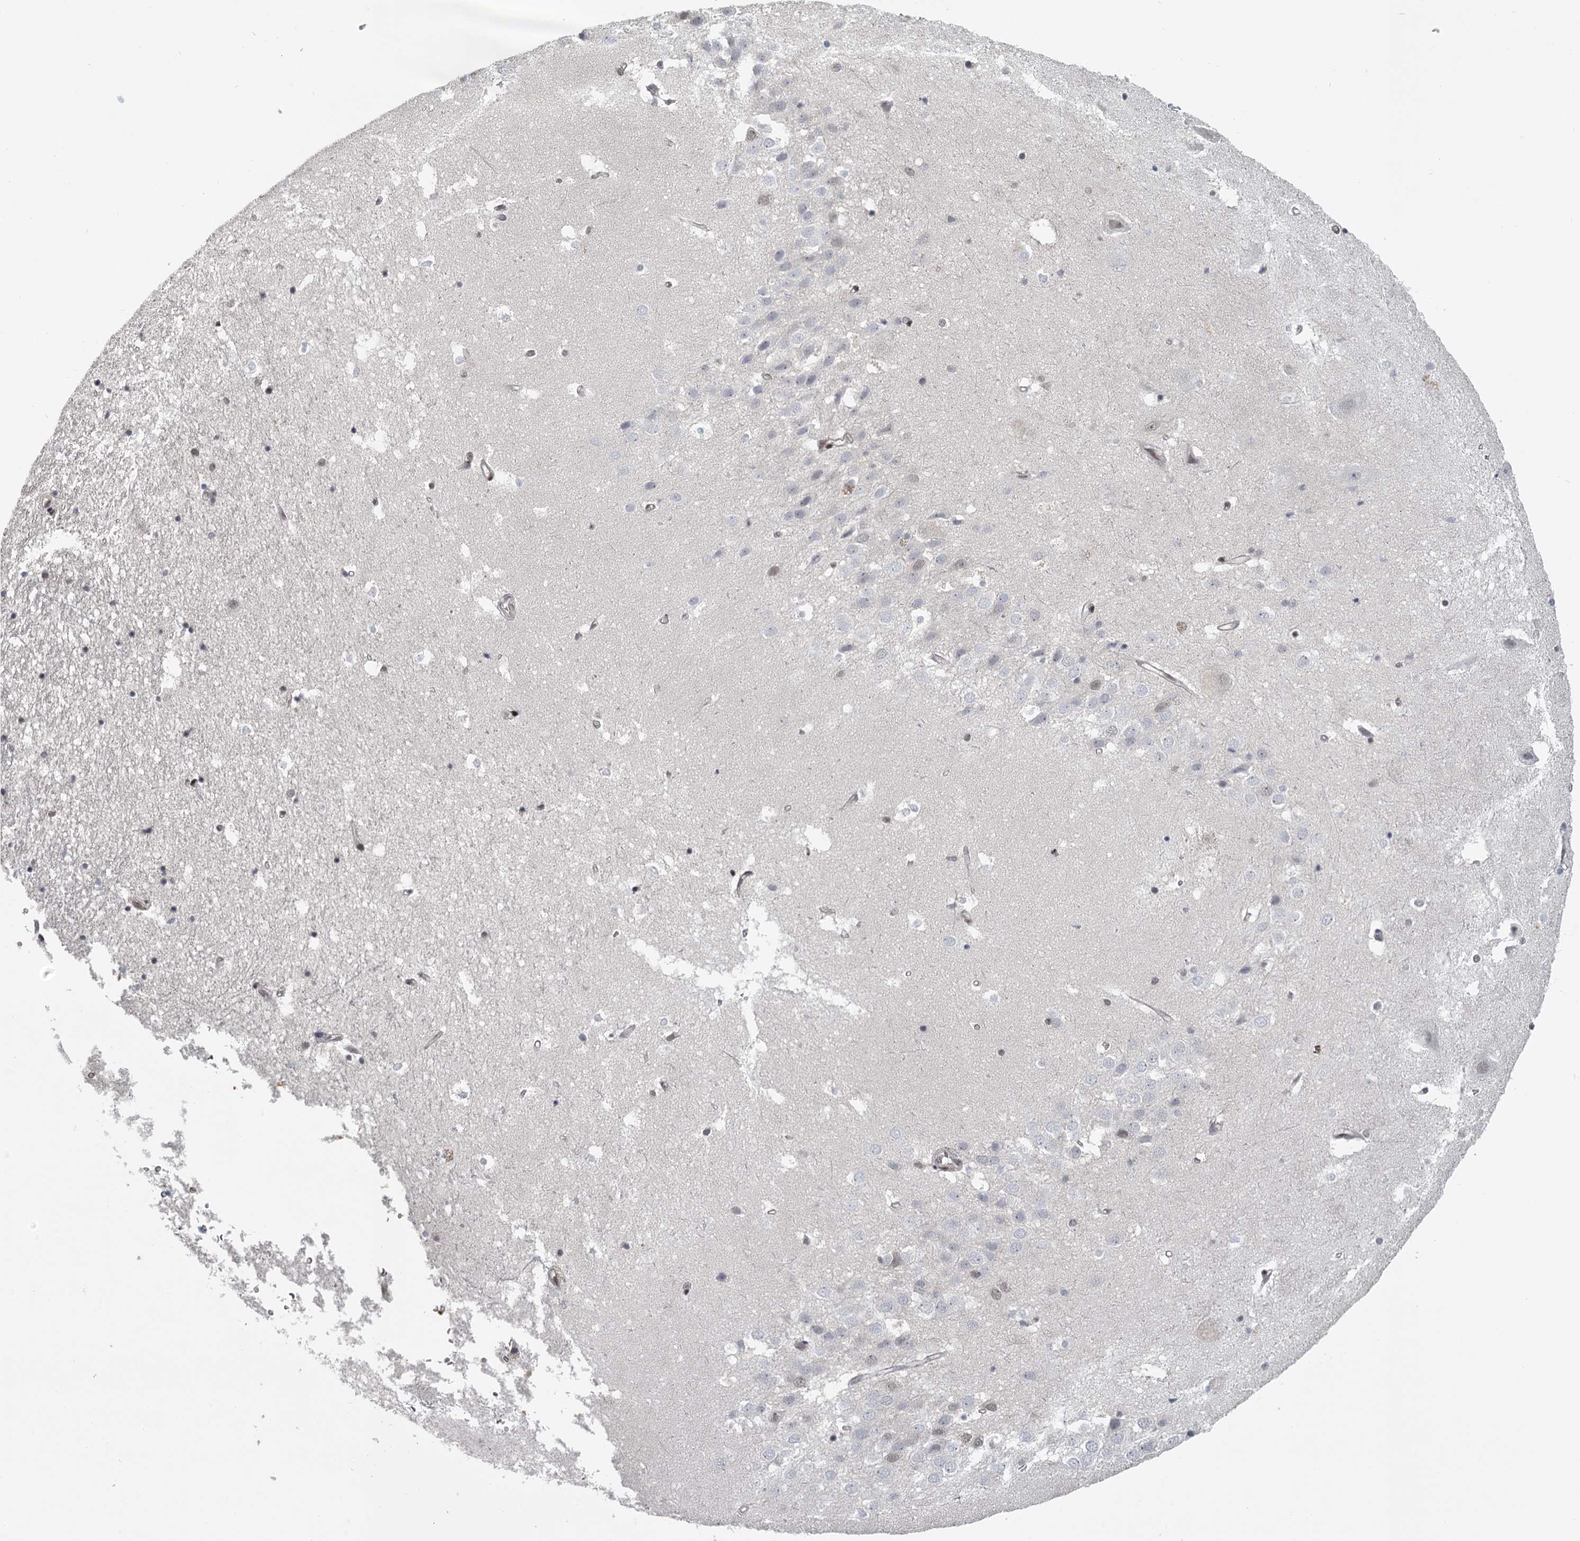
{"staining": {"intensity": "negative", "quantity": "none", "location": "none"}, "tissue": "hippocampus", "cell_type": "Glial cells", "image_type": "normal", "snomed": [{"axis": "morphology", "description": "Normal tissue, NOS"}, {"axis": "topography", "description": "Hippocampus"}], "caption": "High magnification brightfield microscopy of benign hippocampus stained with DAB (3,3'-diaminobenzidine) (brown) and counterstained with hematoxylin (blue): glial cells show no significant staining. Nuclei are stained in blue.", "gene": "FAM13C", "patient": {"sex": "female", "age": 52}}